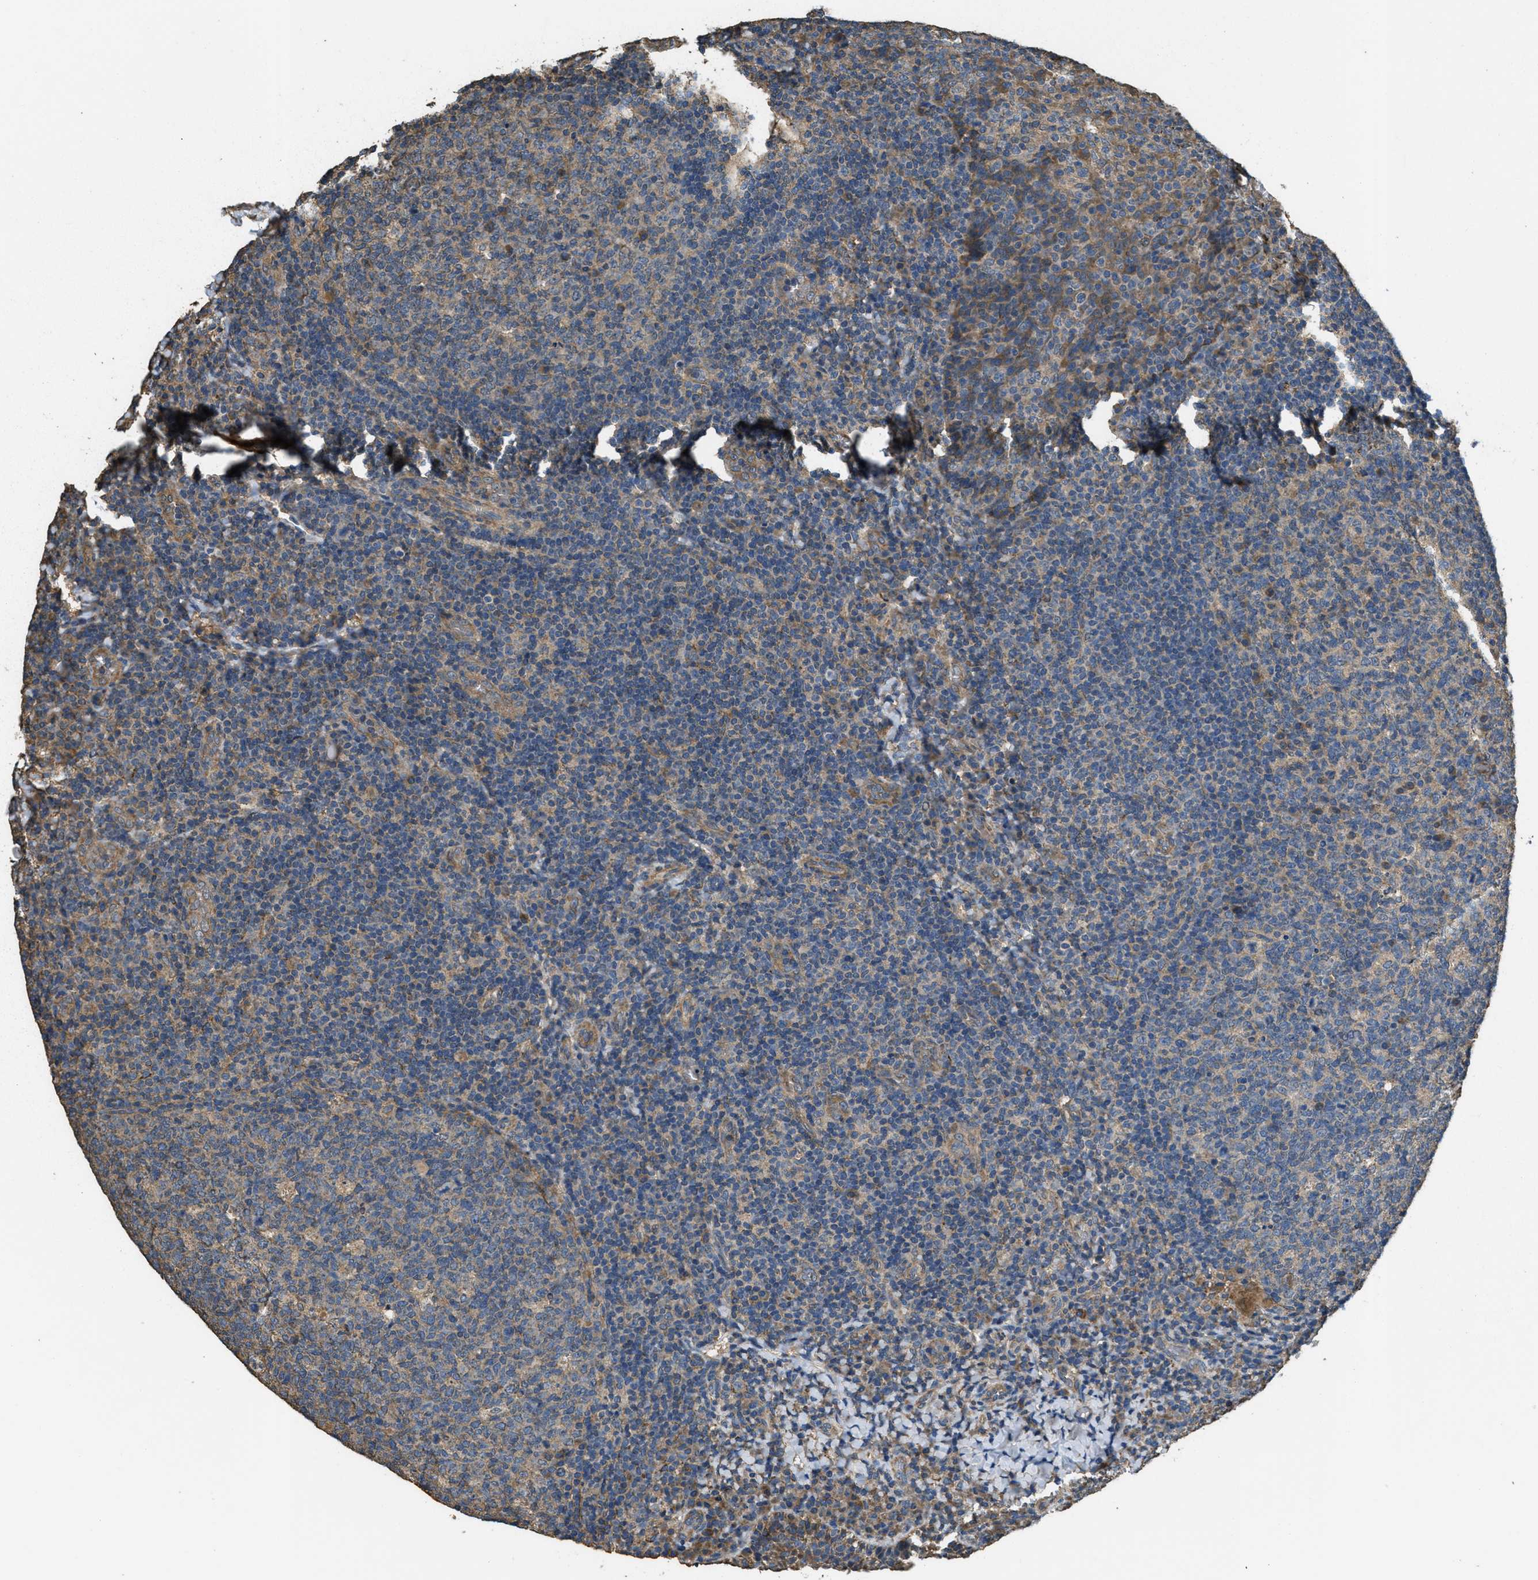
{"staining": {"intensity": "weak", "quantity": ">75%", "location": "cytoplasmic/membranous"}, "tissue": "tonsil", "cell_type": "Germinal center cells", "image_type": "normal", "snomed": [{"axis": "morphology", "description": "Normal tissue, NOS"}, {"axis": "topography", "description": "Tonsil"}], "caption": "An immunohistochemistry photomicrograph of benign tissue is shown. Protein staining in brown shows weak cytoplasmic/membranous positivity in tonsil within germinal center cells.", "gene": "THBS2", "patient": {"sex": "male", "age": 17}}